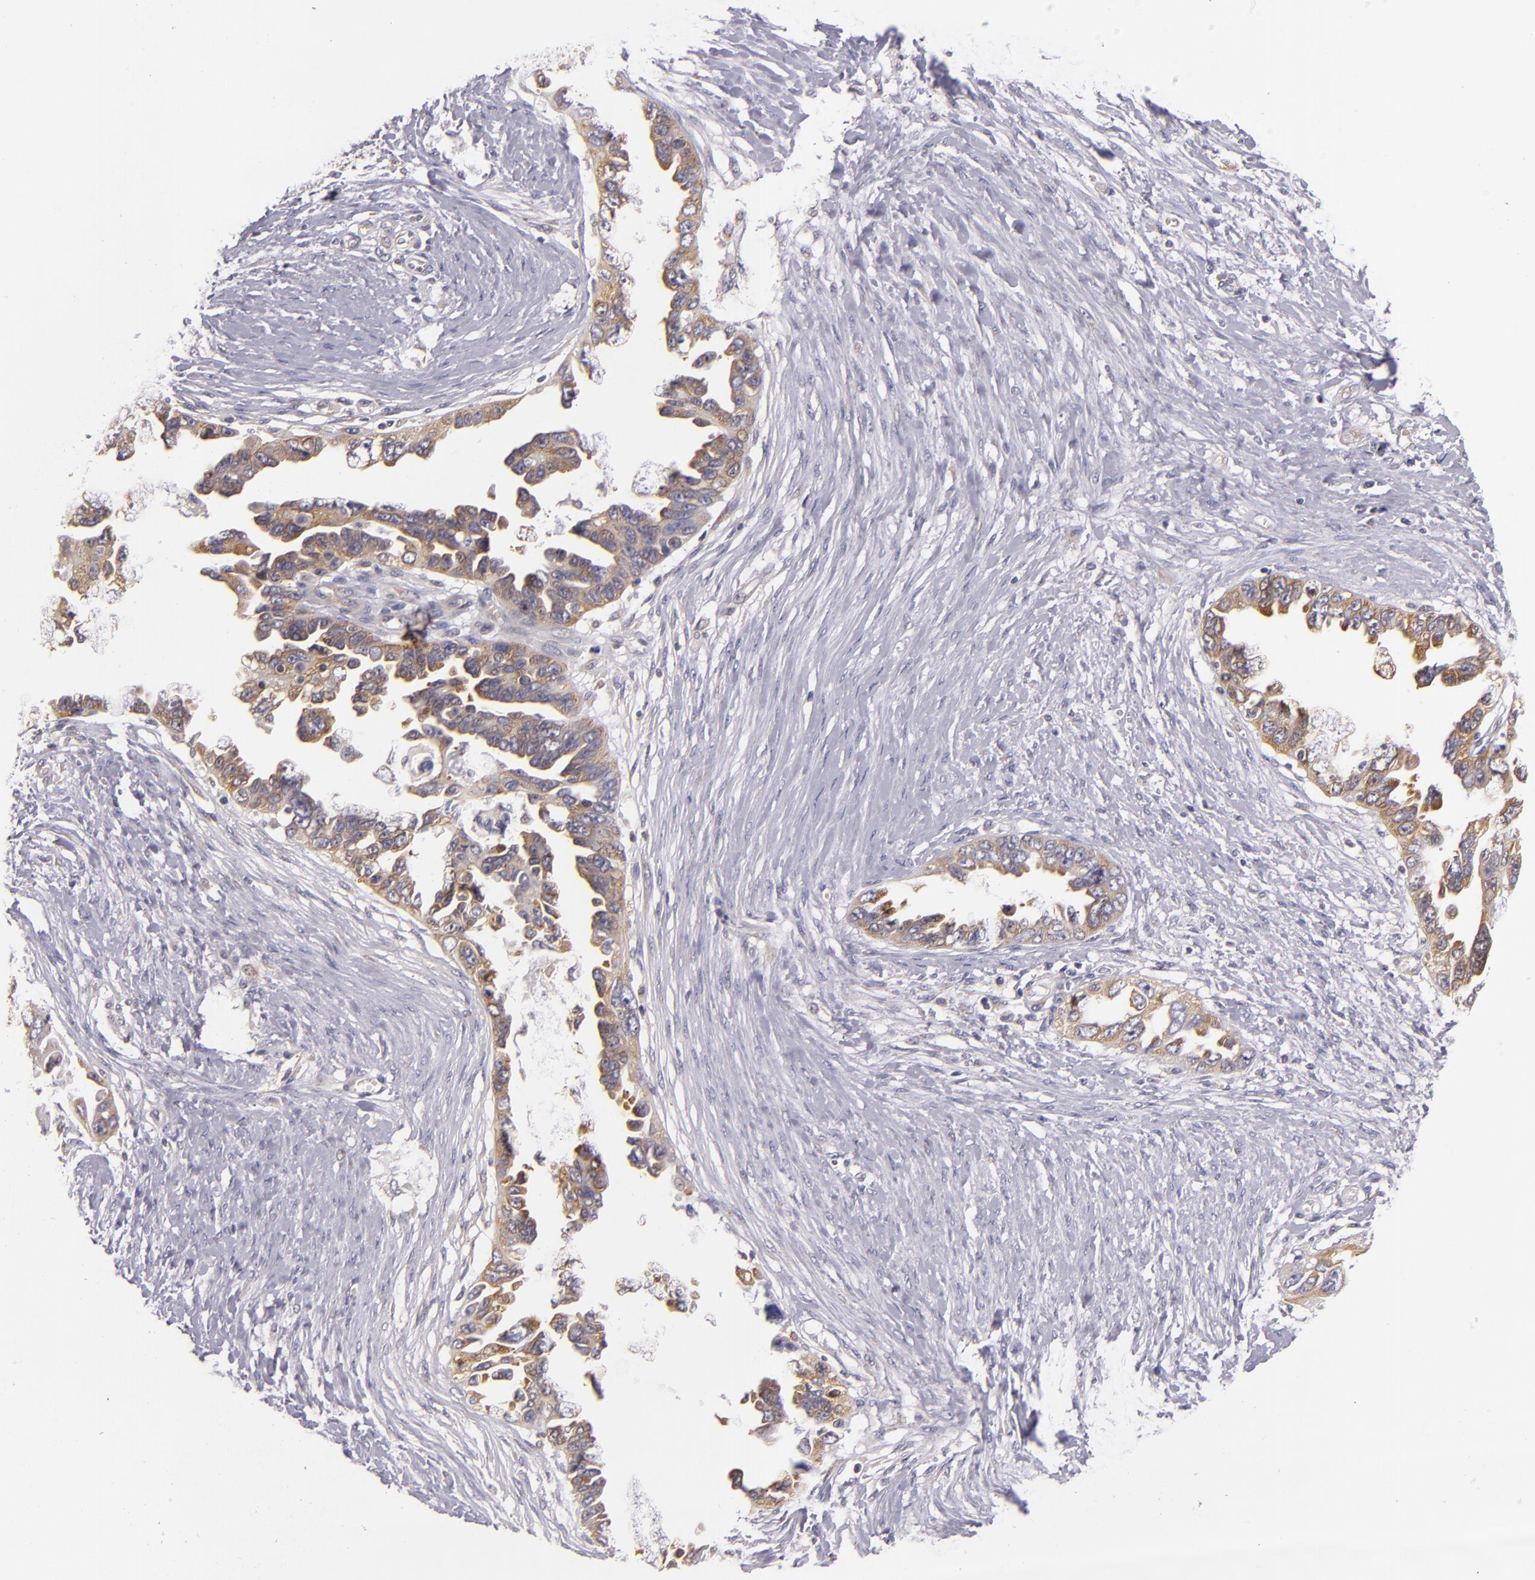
{"staining": {"intensity": "moderate", "quantity": "25%-75%", "location": "cytoplasmic/membranous"}, "tissue": "ovarian cancer", "cell_type": "Tumor cells", "image_type": "cancer", "snomed": [{"axis": "morphology", "description": "Cystadenocarcinoma, serous, NOS"}, {"axis": "topography", "description": "Ovary"}], "caption": "The micrograph exhibits a brown stain indicating the presence of a protein in the cytoplasmic/membranous of tumor cells in ovarian serous cystadenocarcinoma.", "gene": "UPF3B", "patient": {"sex": "female", "age": 63}}